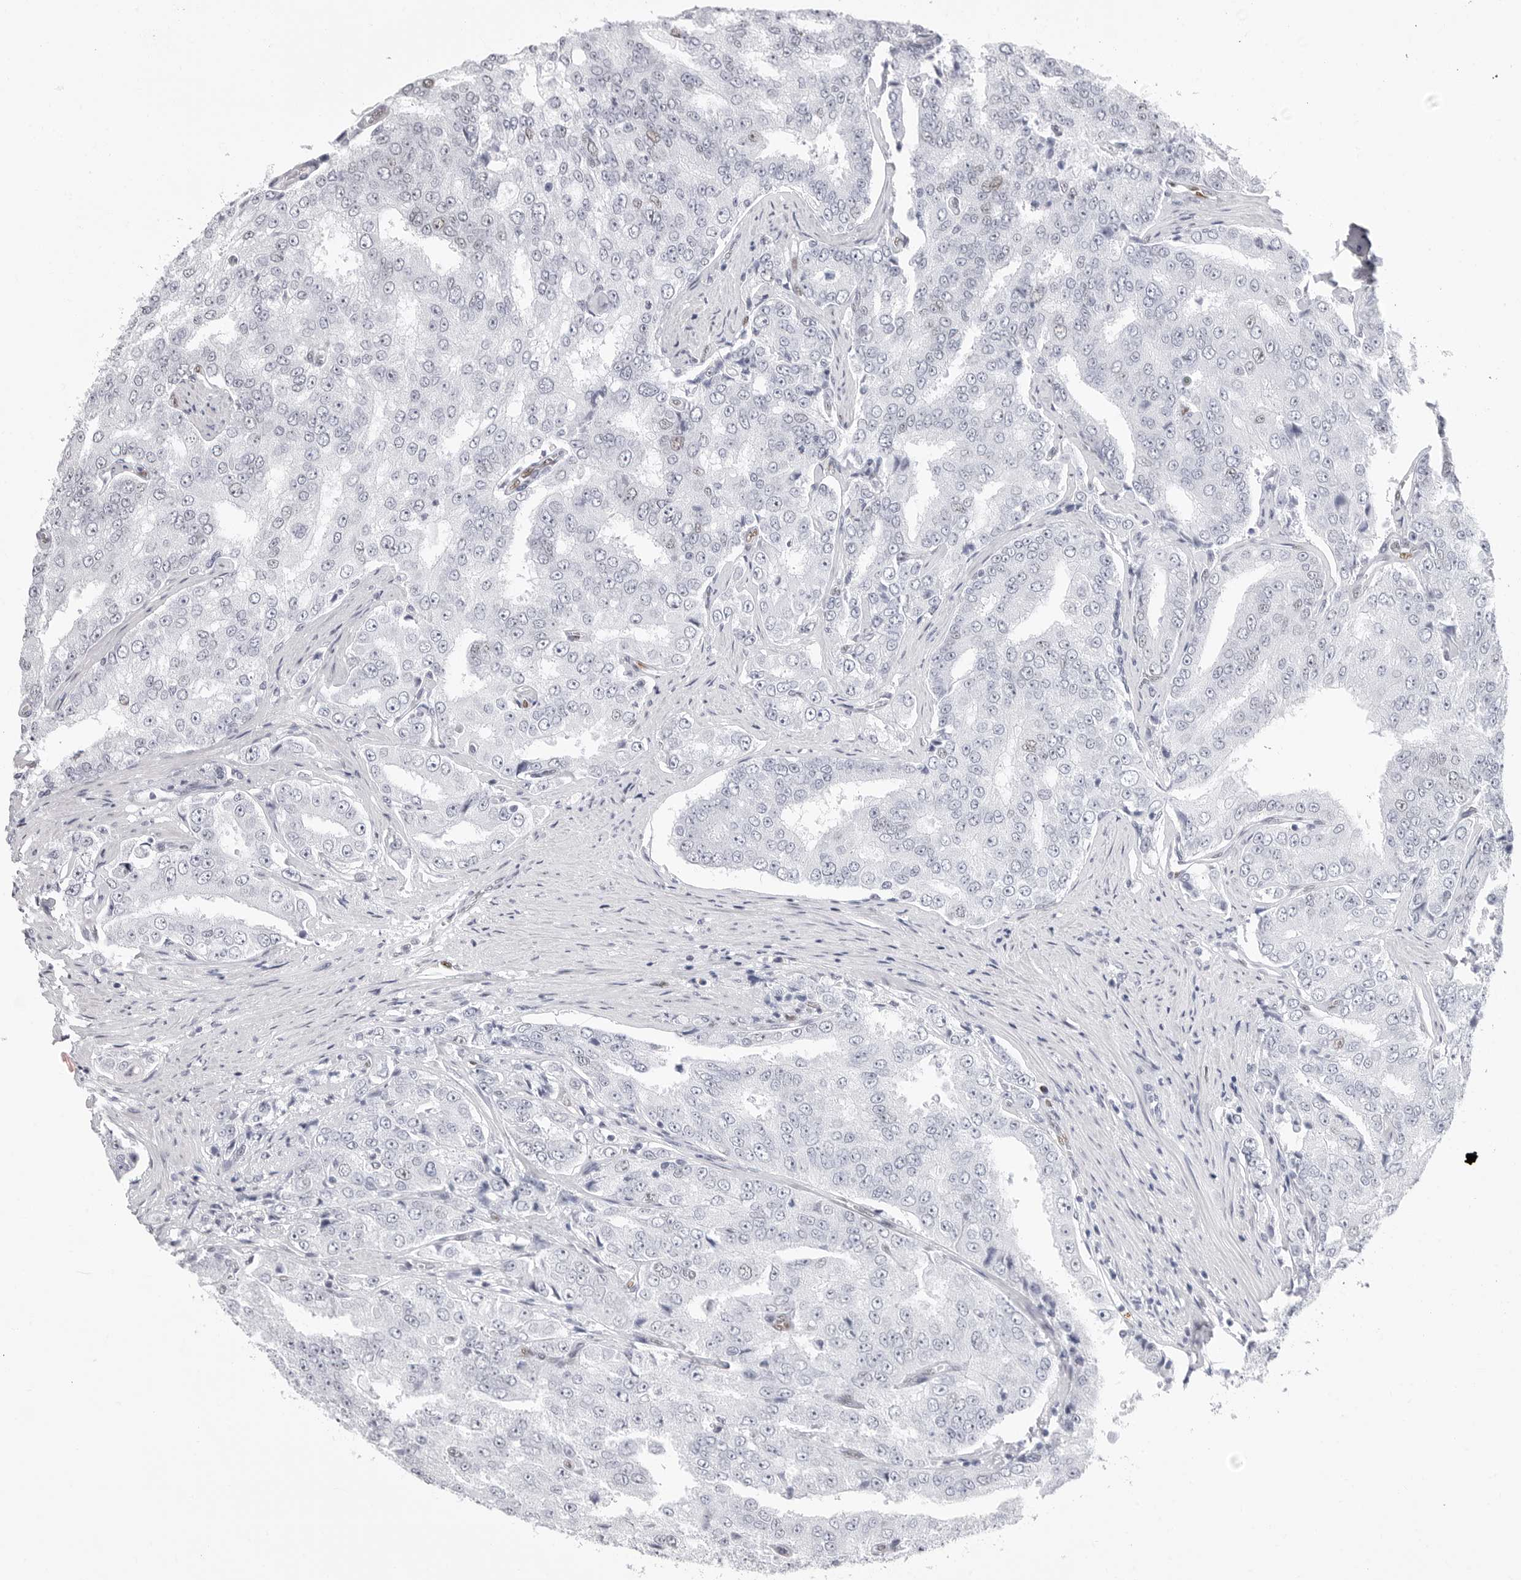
{"staining": {"intensity": "negative", "quantity": "none", "location": "none"}, "tissue": "prostate cancer", "cell_type": "Tumor cells", "image_type": "cancer", "snomed": [{"axis": "morphology", "description": "Adenocarcinoma, High grade"}, {"axis": "topography", "description": "Prostate"}], "caption": "Protein analysis of prostate cancer shows no significant staining in tumor cells. (DAB (3,3'-diaminobenzidine) IHC visualized using brightfield microscopy, high magnification).", "gene": "NASP", "patient": {"sex": "male", "age": 58}}